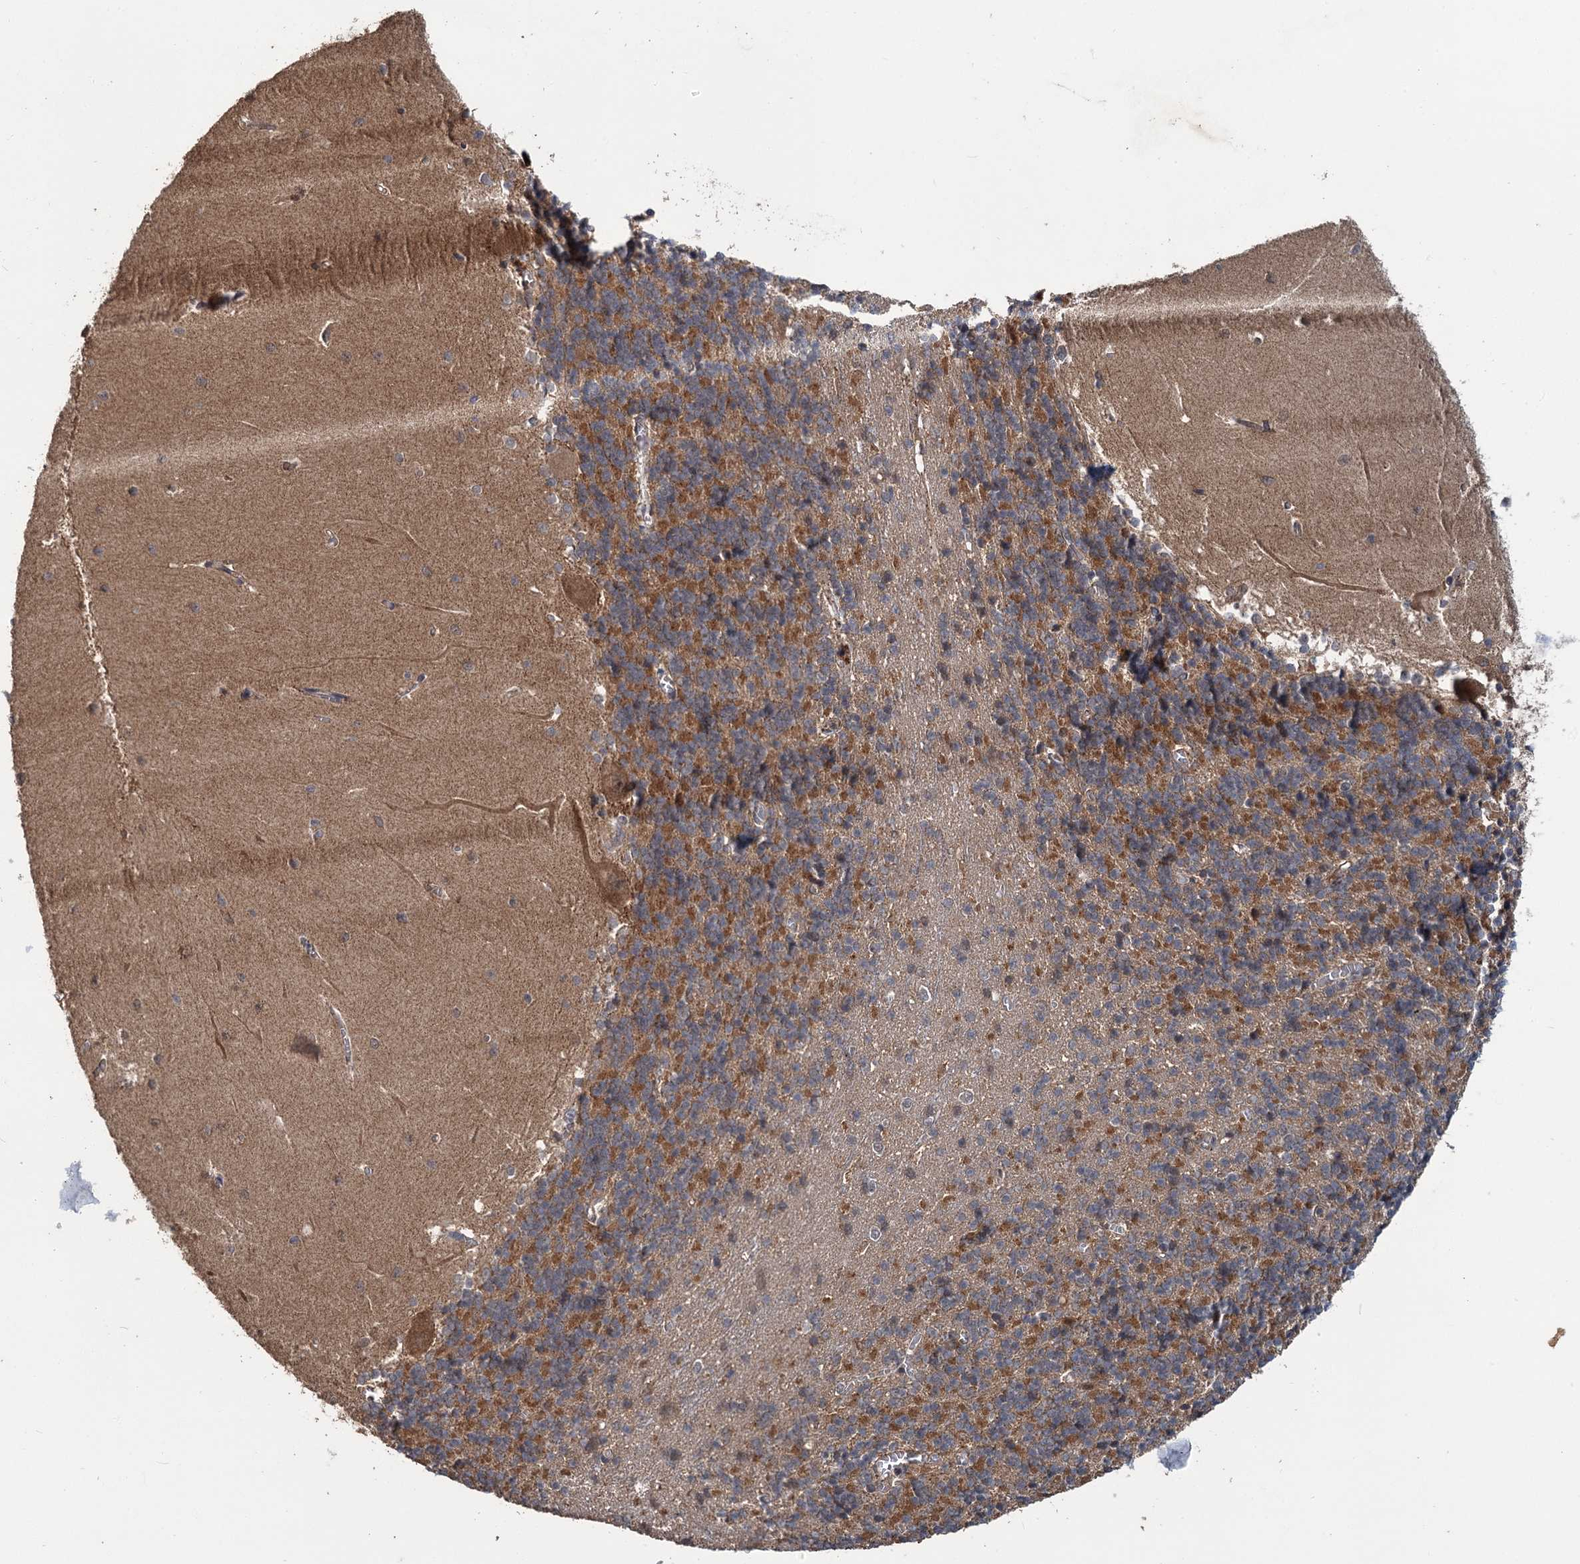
{"staining": {"intensity": "moderate", "quantity": "25%-75%", "location": "cytoplasmic/membranous"}, "tissue": "cerebellum", "cell_type": "Cells in granular layer", "image_type": "normal", "snomed": [{"axis": "morphology", "description": "Normal tissue, NOS"}, {"axis": "topography", "description": "Cerebellum"}], "caption": "Immunohistochemistry (IHC) of normal human cerebellum displays medium levels of moderate cytoplasmic/membranous staining in about 25%-75% of cells in granular layer. The protein of interest is stained brown, and the nuclei are stained in blue (DAB (3,3'-diaminobenzidine) IHC with brightfield microscopy, high magnification).", "gene": "KANSL2", "patient": {"sex": "male", "age": 37}}